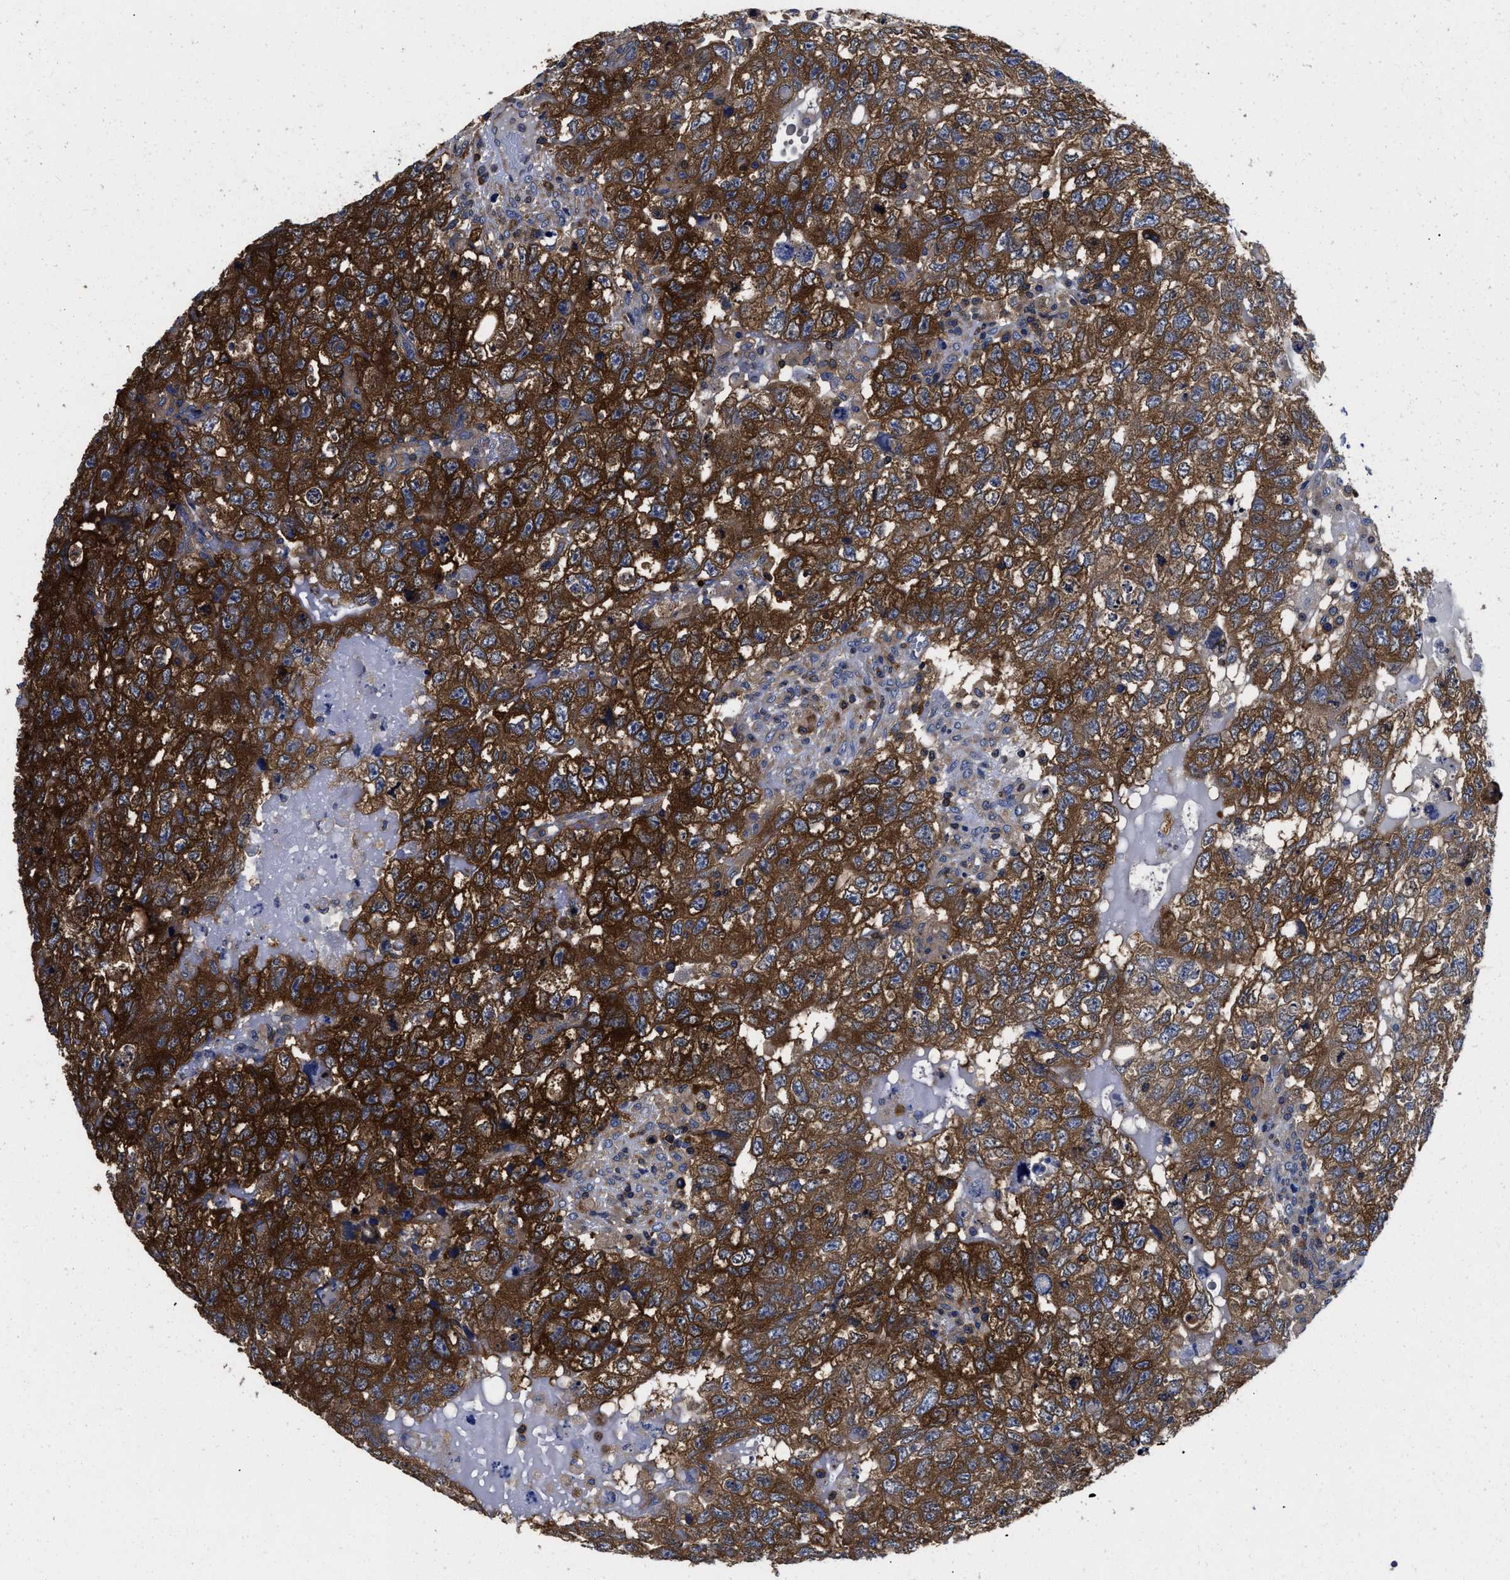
{"staining": {"intensity": "strong", "quantity": ">75%", "location": "cytoplasmic/membranous"}, "tissue": "testis cancer", "cell_type": "Tumor cells", "image_type": "cancer", "snomed": [{"axis": "morphology", "description": "Carcinoma, Embryonal, NOS"}, {"axis": "topography", "description": "Testis"}], "caption": "Protein expression analysis of testis cancer (embryonal carcinoma) displays strong cytoplasmic/membranous expression in approximately >75% of tumor cells.", "gene": "YARS1", "patient": {"sex": "male", "age": 36}}